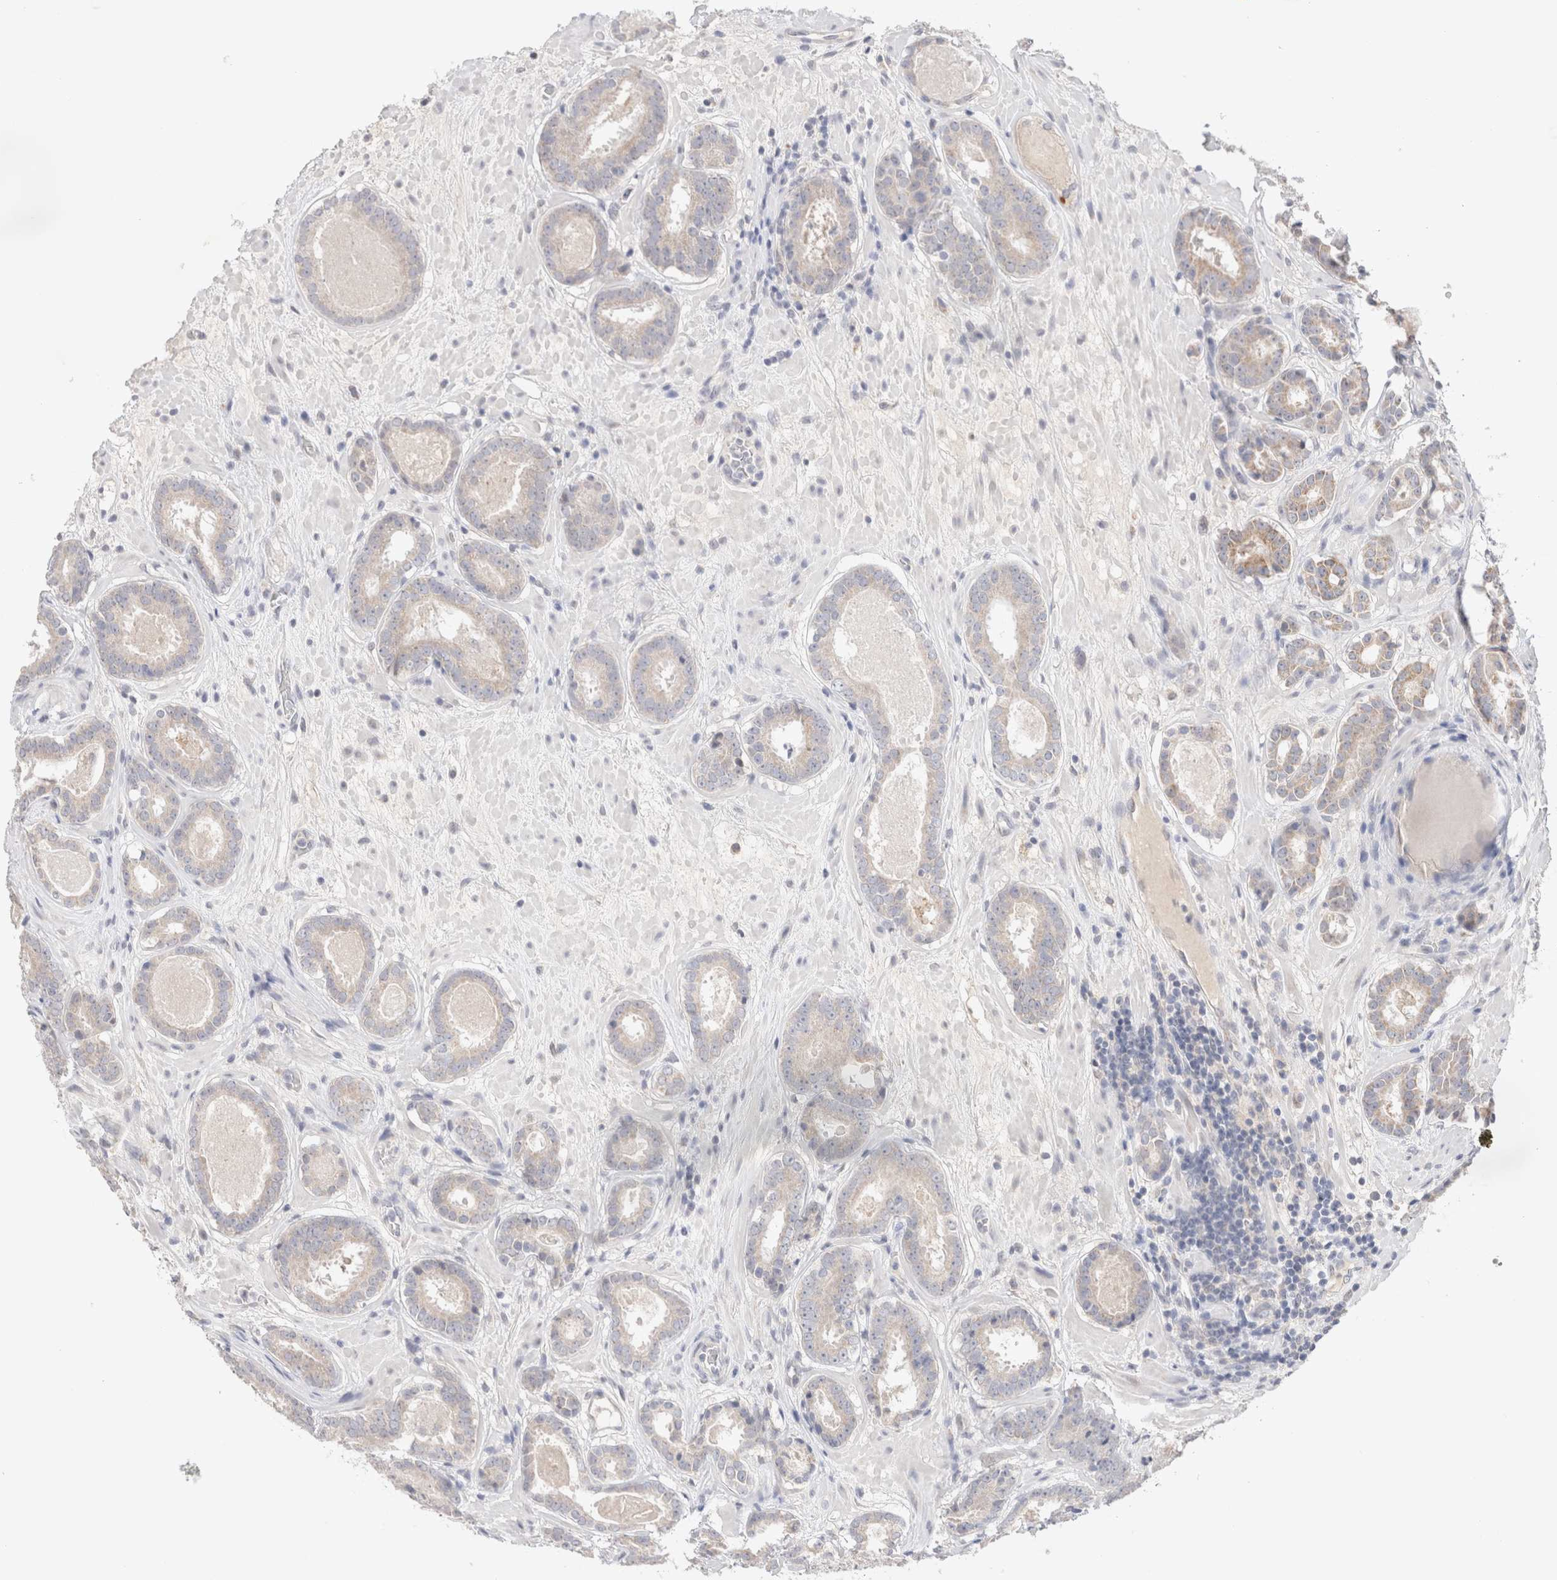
{"staining": {"intensity": "weak", "quantity": "25%-75%", "location": "cytoplasmic/membranous"}, "tissue": "prostate cancer", "cell_type": "Tumor cells", "image_type": "cancer", "snomed": [{"axis": "morphology", "description": "Adenocarcinoma, Low grade"}, {"axis": "topography", "description": "Prostate"}], "caption": "IHC image of neoplastic tissue: human low-grade adenocarcinoma (prostate) stained using IHC shows low levels of weak protein expression localized specifically in the cytoplasmic/membranous of tumor cells, appearing as a cytoplasmic/membranous brown color.", "gene": "SPATA20", "patient": {"sex": "male", "age": 69}}